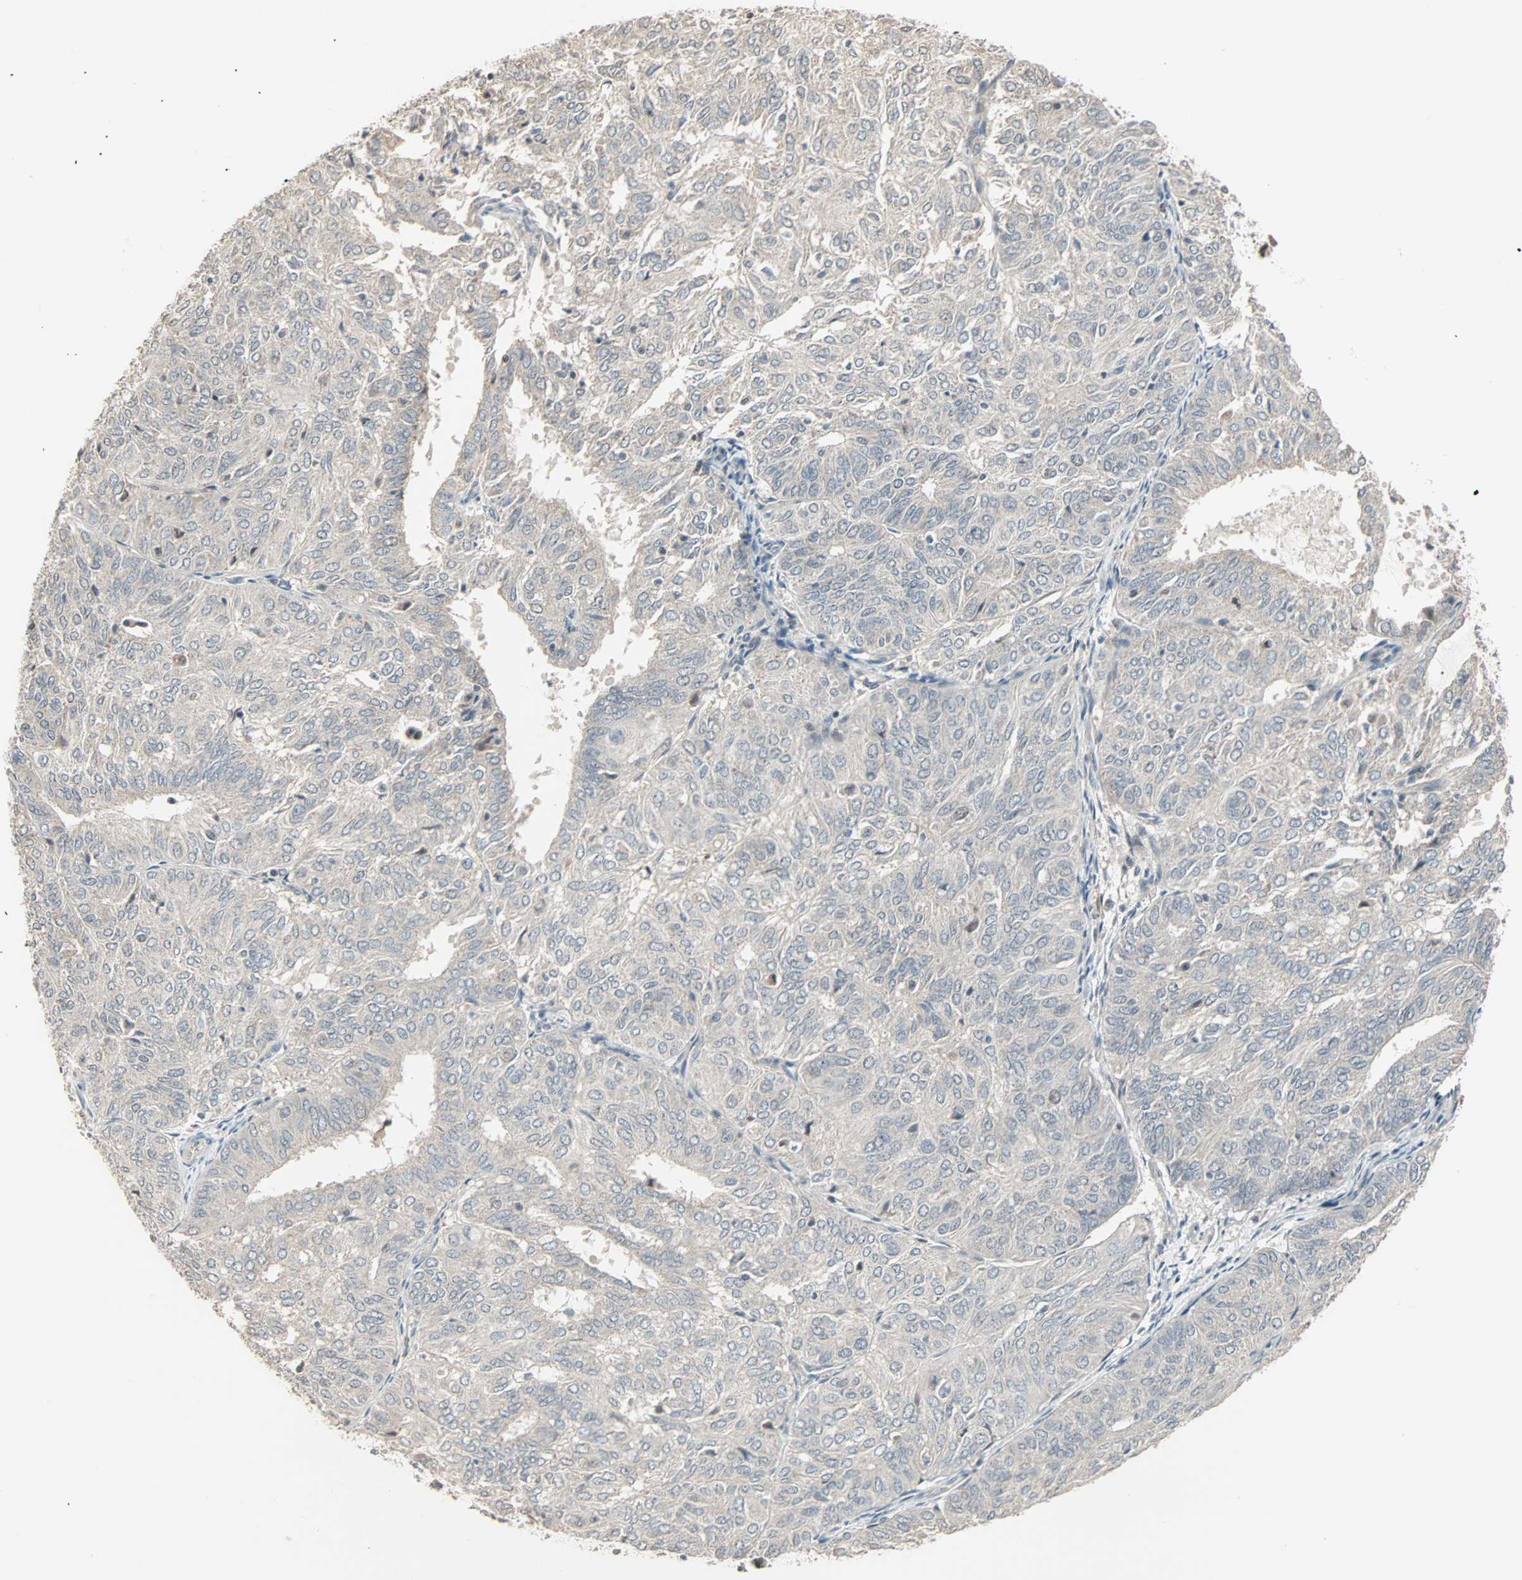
{"staining": {"intensity": "weak", "quantity": ">75%", "location": "cytoplasmic/membranous"}, "tissue": "endometrial cancer", "cell_type": "Tumor cells", "image_type": "cancer", "snomed": [{"axis": "morphology", "description": "Adenocarcinoma, NOS"}, {"axis": "topography", "description": "Uterus"}], "caption": "IHC histopathology image of neoplastic tissue: human endometrial cancer stained using immunohistochemistry (IHC) reveals low levels of weak protein expression localized specifically in the cytoplasmic/membranous of tumor cells, appearing as a cytoplasmic/membranous brown color.", "gene": "KDM4A", "patient": {"sex": "female", "age": 60}}